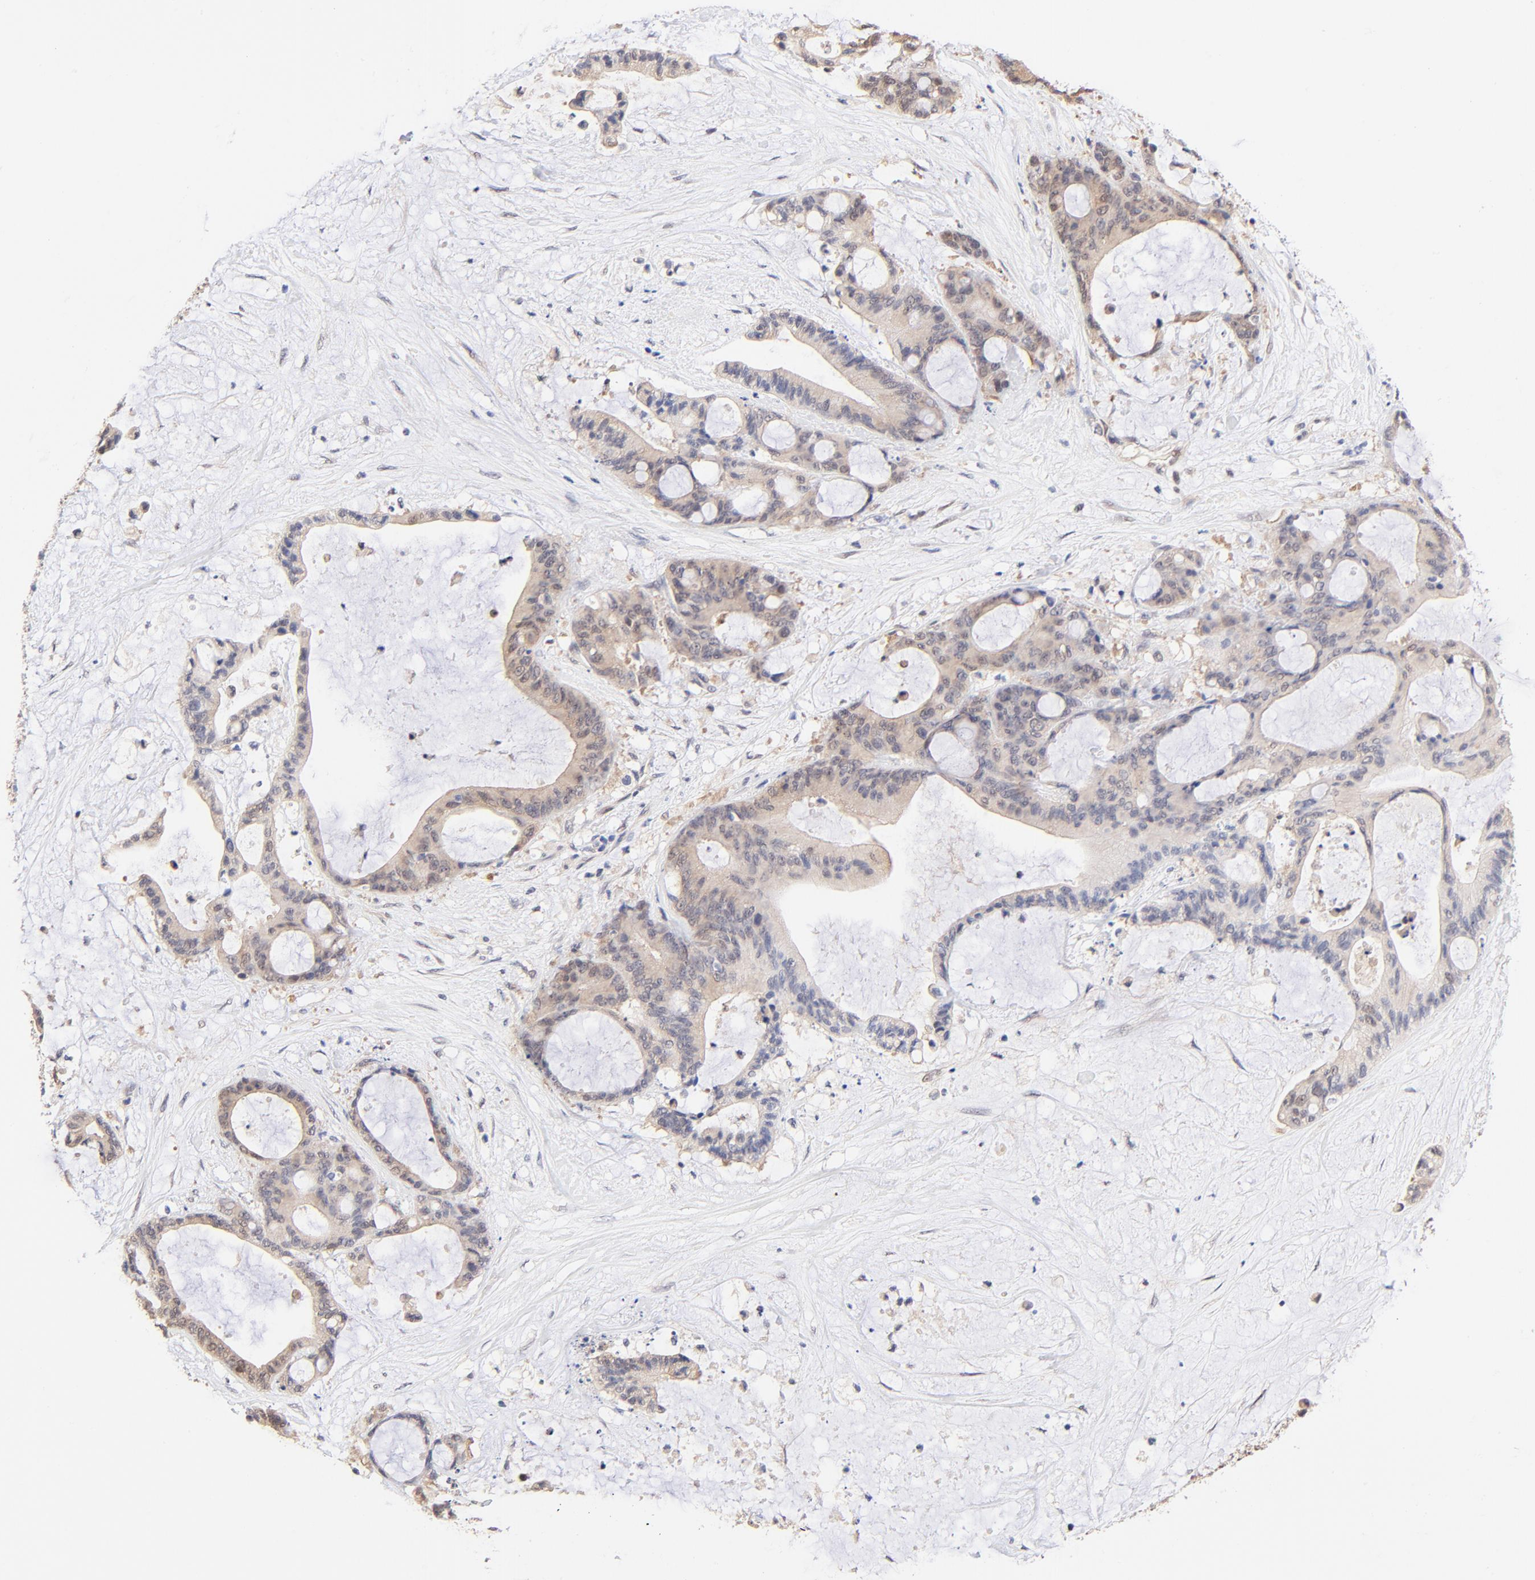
{"staining": {"intensity": "weak", "quantity": ">75%", "location": "cytoplasmic/membranous"}, "tissue": "liver cancer", "cell_type": "Tumor cells", "image_type": "cancer", "snomed": [{"axis": "morphology", "description": "Cholangiocarcinoma"}, {"axis": "topography", "description": "Liver"}], "caption": "High-magnification brightfield microscopy of liver cholangiocarcinoma stained with DAB (brown) and counterstained with hematoxylin (blue). tumor cells exhibit weak cytoplasmic/membranous positivity is appreciated in about>75% of cells. The protein of interest is shown in brown color, while the nuclei are stained blue.", "gene": "TXNL1", "patient": {"sex": "female", "age": 73}}